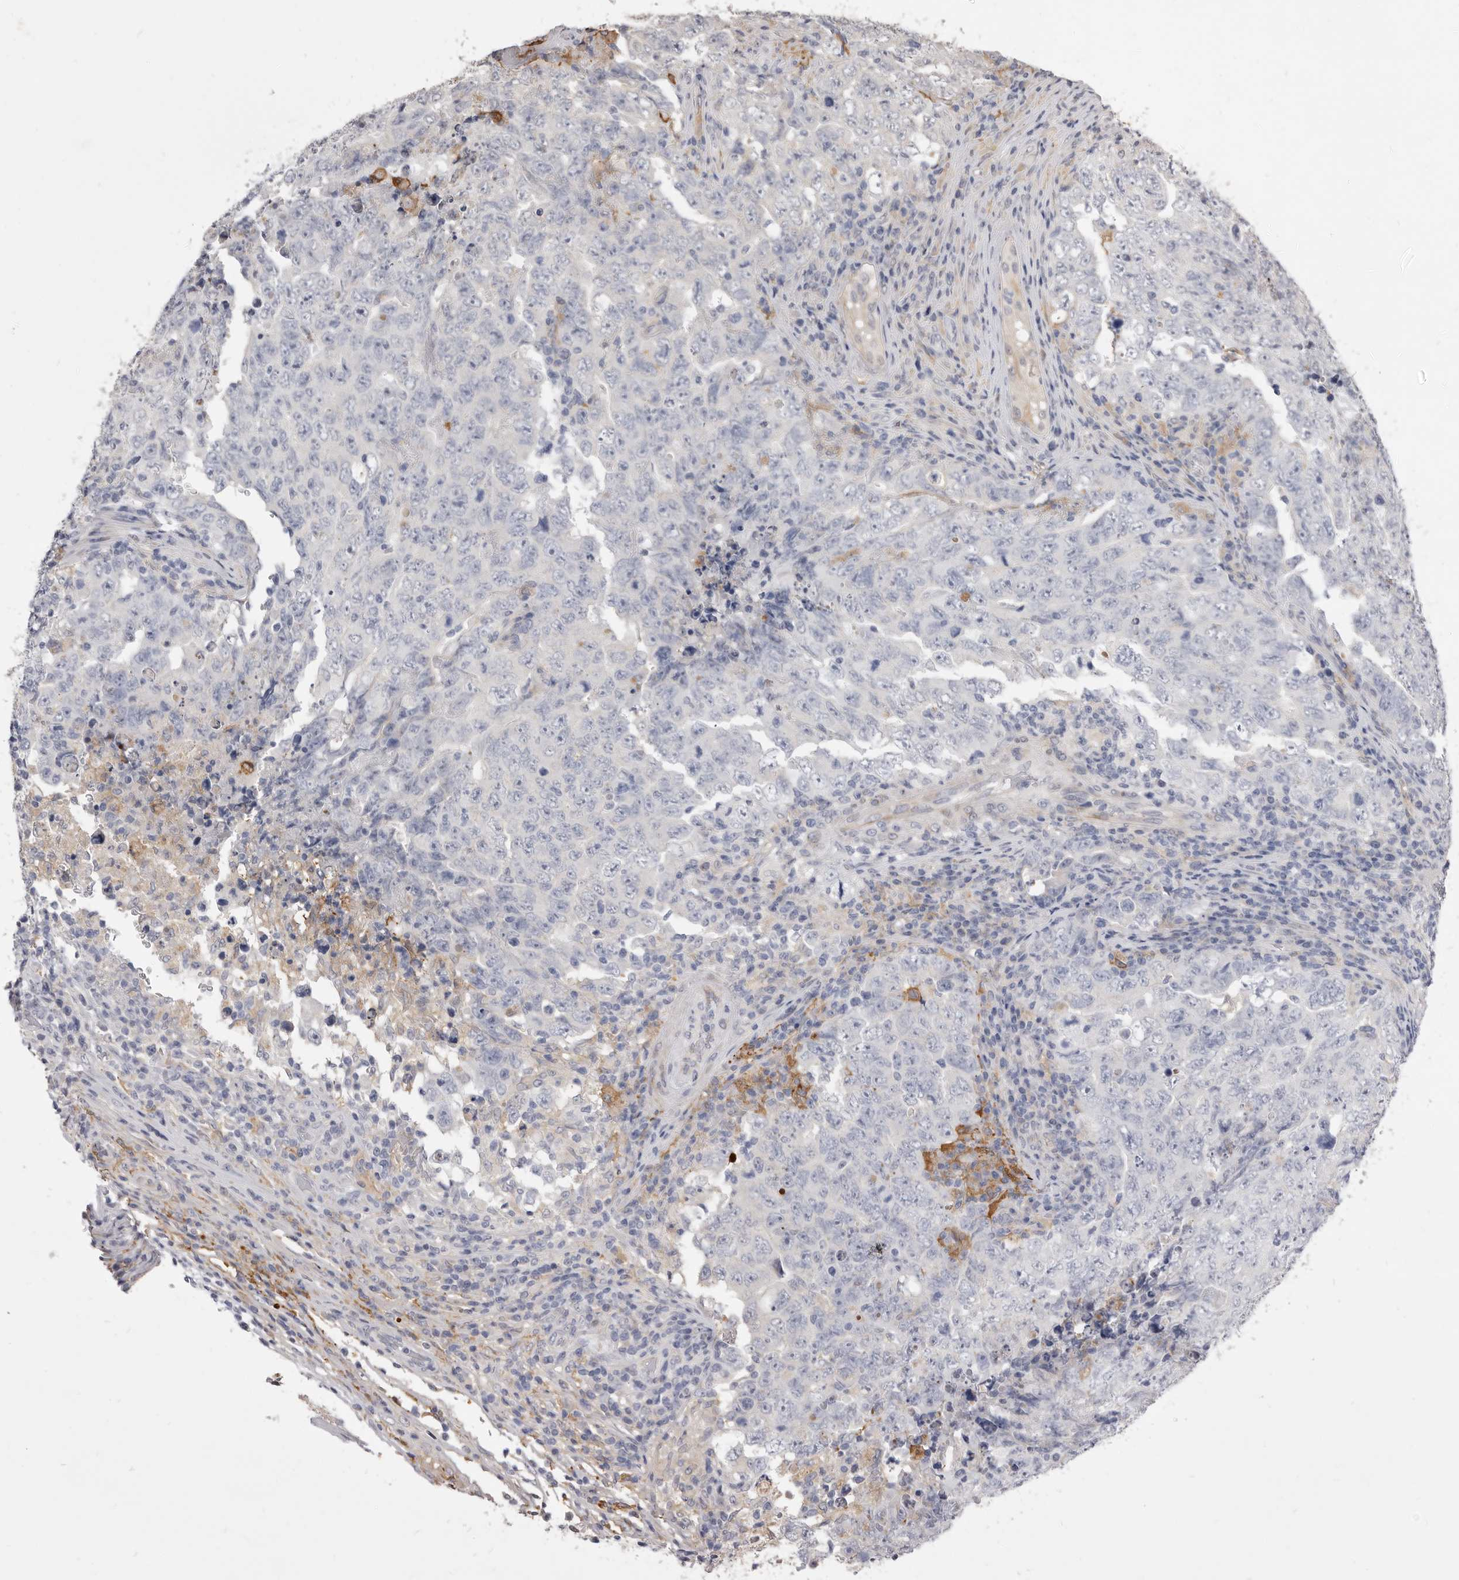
{"staining": {"intensity": "negative", "quantity": "none", "location": "none"}, "tissue": "testis cancer", "cell_type": "Tumor cells", "image_type": "cancer", "snomed": [{"axis": "morphology", "description": "Carcinoma, Embryonal, NOS"}, {"axis": "topography", "description": "Testis"}], "caption": "Immunohistochemical staining of testis cancer (embryonal carcinoma) displays no significant staining in tumor cells. (Immunohistochemistry (ihc), brightfield microscopy, high magnification).", "gene": "VPS45", "patient": {"sex": "male", "age": 26}}